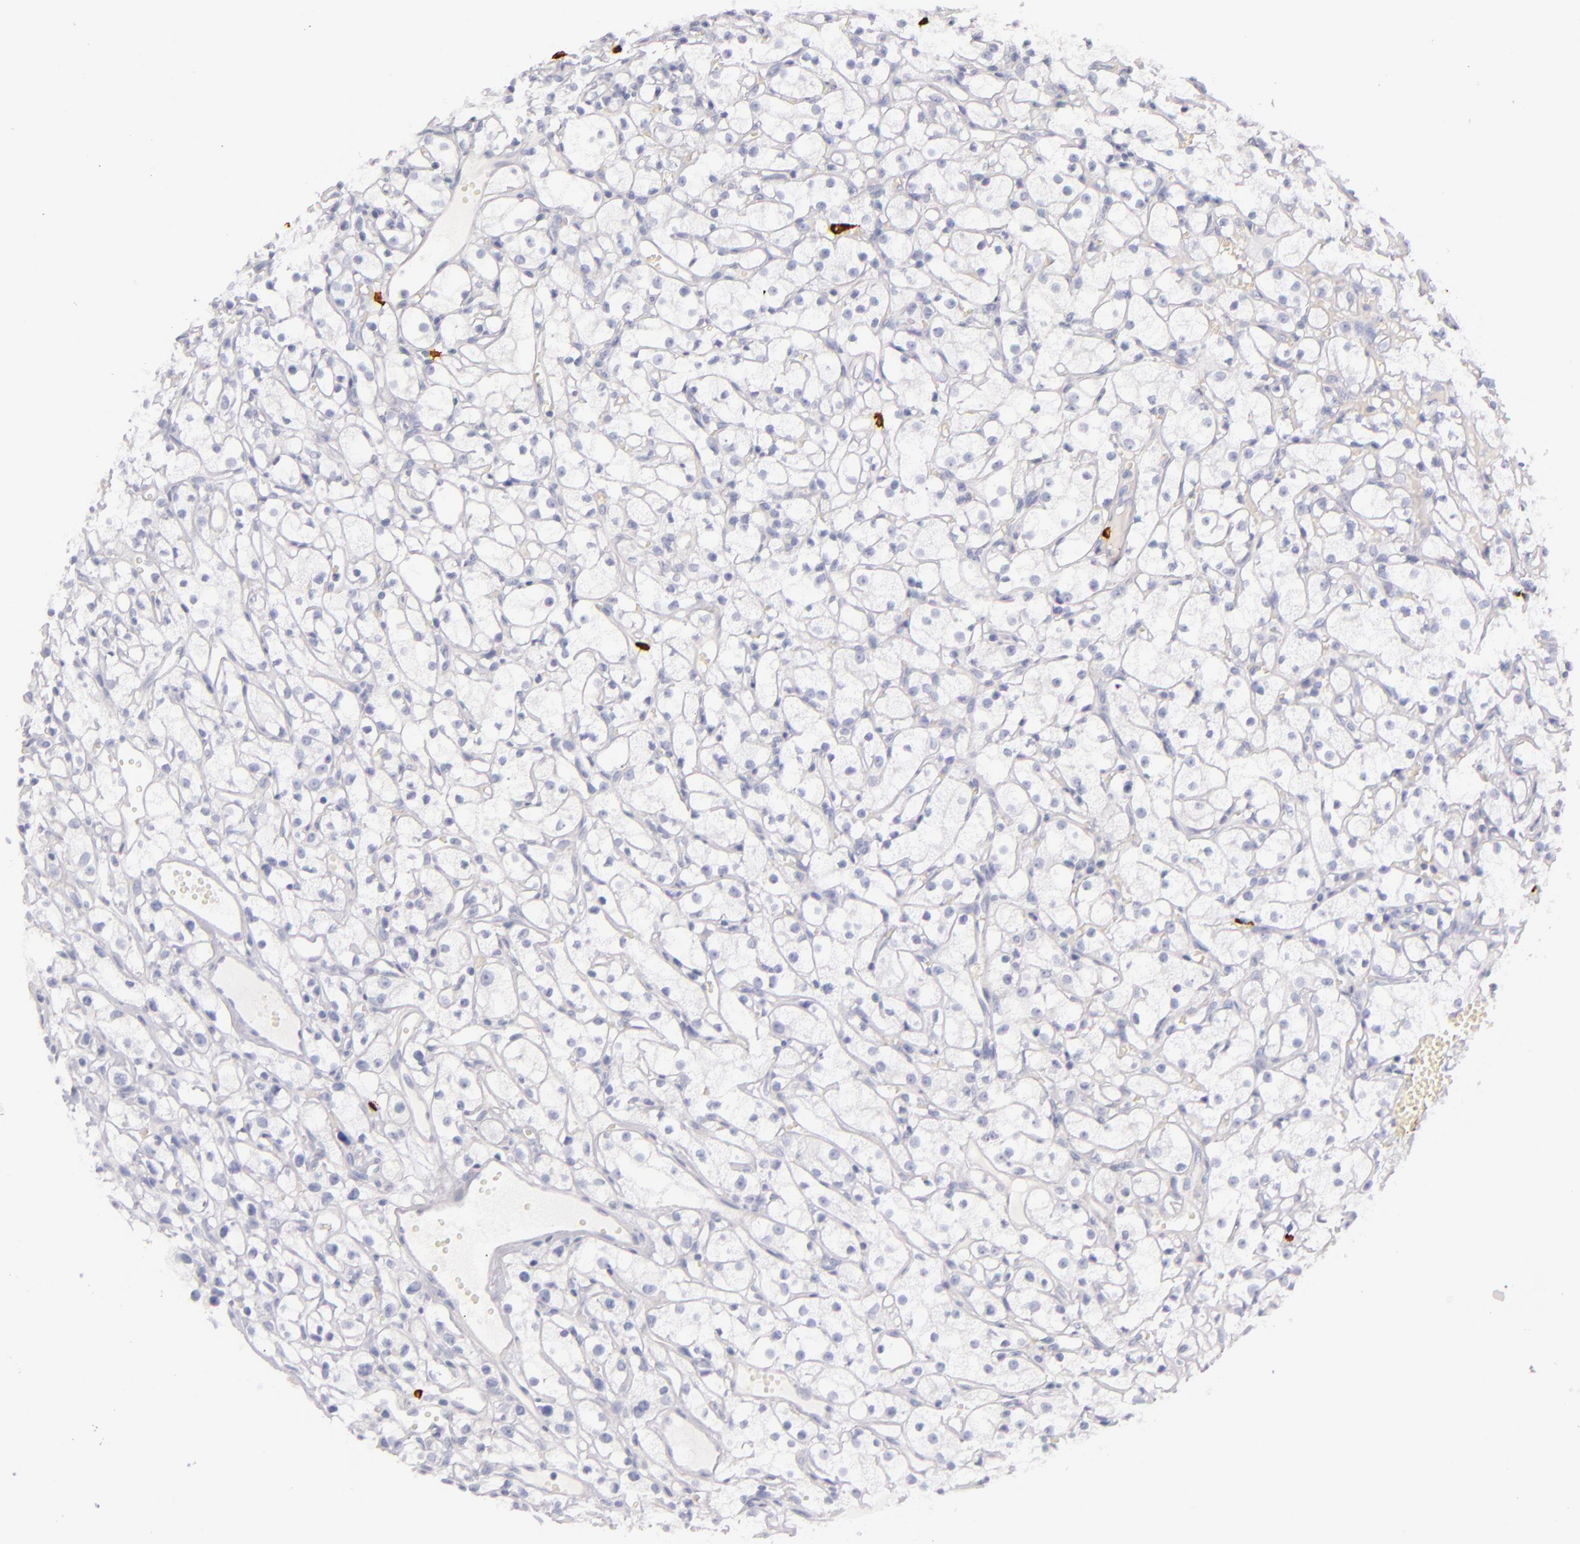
{"staining": {"intensity": "negative", "quantity": "none", "location": "none"}, "tissue": "renal cancer", "cell_type": "Tumor cells", "image_type": "cancer", "snomed": [{"axis": "morphology", "description": "Adenocarcinoma, NOS"}, {"axis": "topography", "description": "Kidney"}], "caption": "The IHC photomicrograph has no significant expression in tumor cells of renal cancer tissue. (DAB immunohistochemistry visualized using brightfield microscopy, high magnification).", "gene": "TPSD1", "patient": {"sex": "male", "age": 61}}